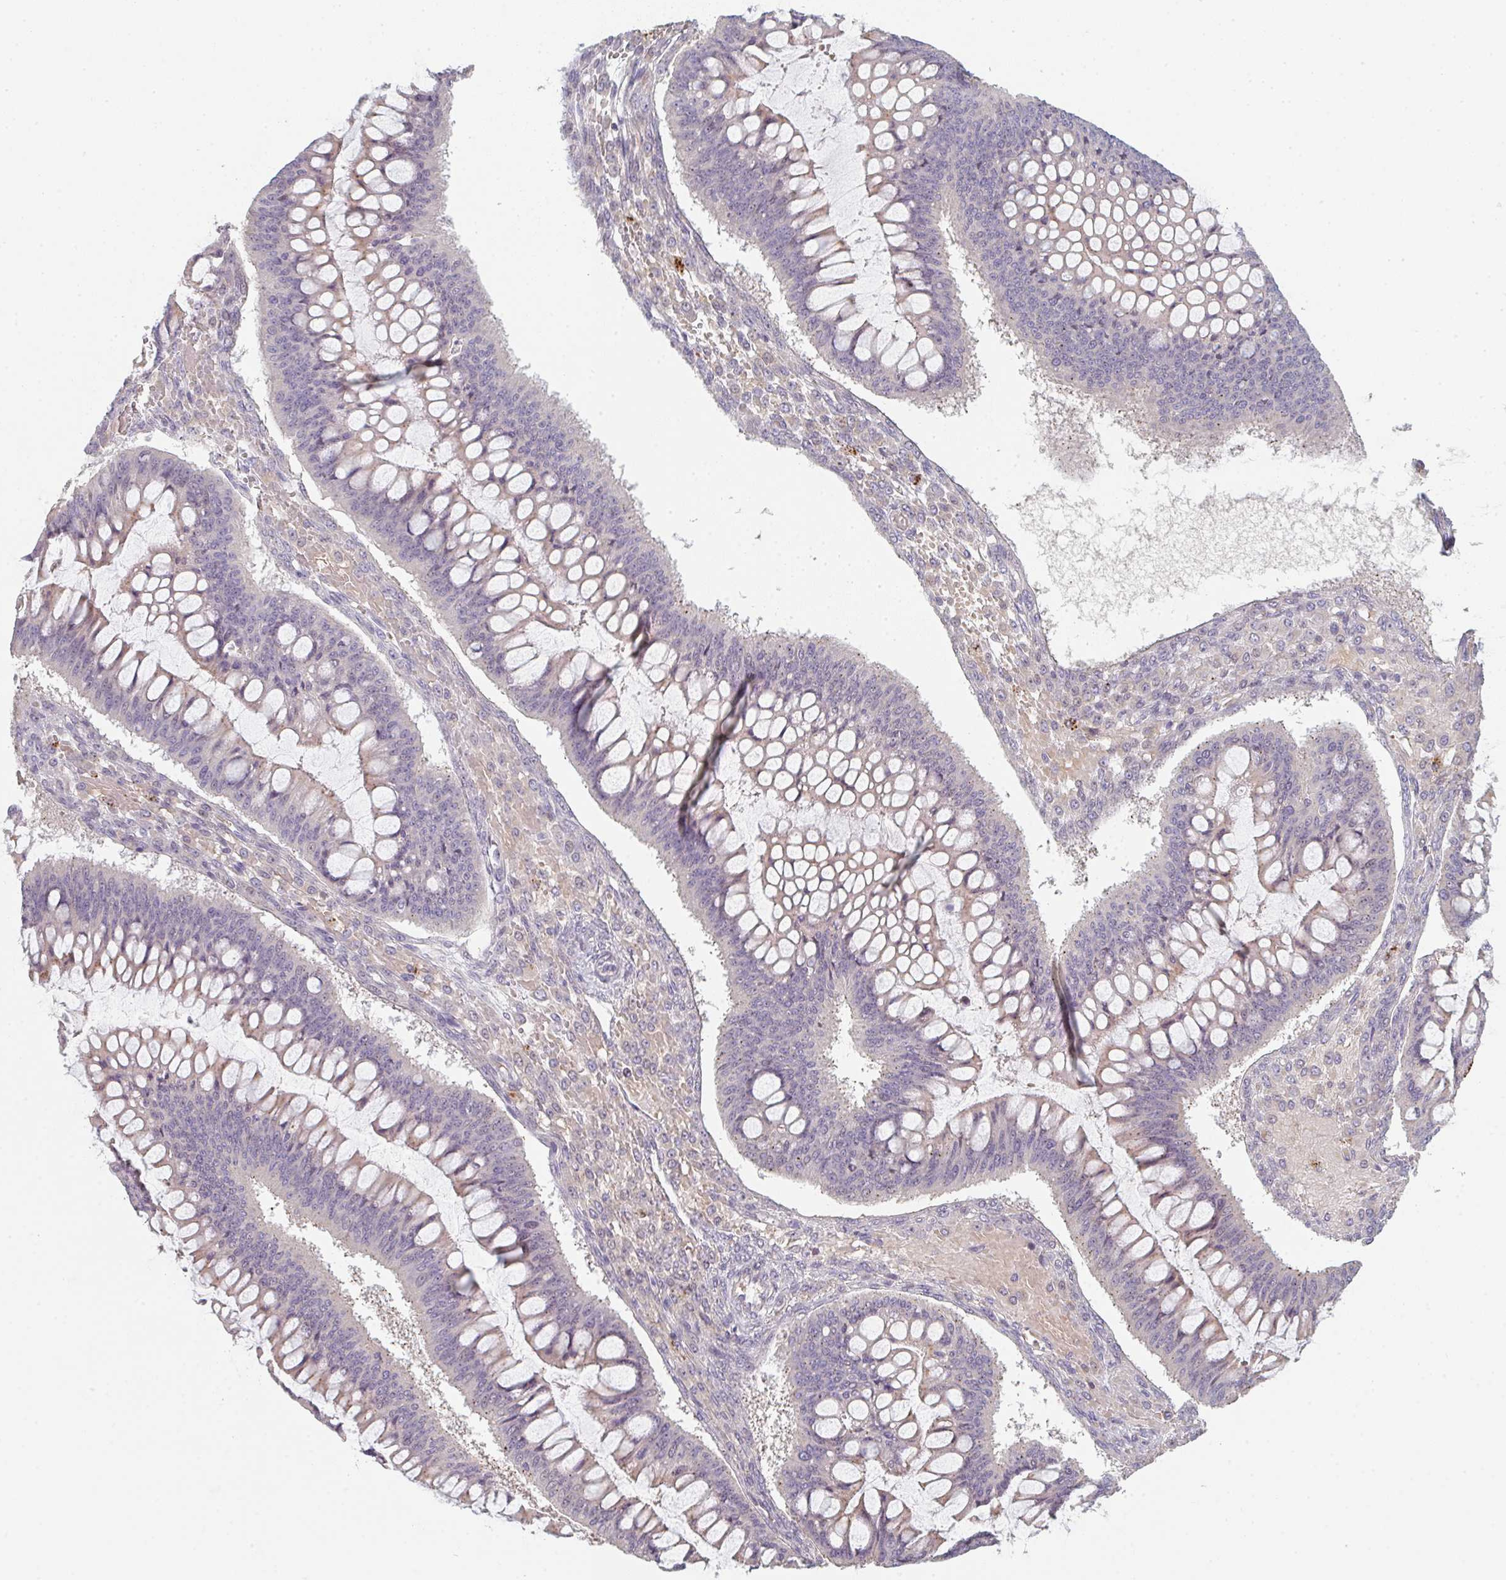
{"staining": {"intensity": "weak", "quantity": "25%-75%", "location": "cytoplasmic/membranous"}, "tissue": "ovarian cancer", "cell_type": "Tumor cells", "image_type": "cancer", "snomed": [{"axis": "morphology", "description": "Cystadenocarcinoma, mucinous, NOS"}, {"axis": "topography", "description": "Ovary"}], "caption": "Approximately 25%-75% of tumor cells in human mucinous cystadenocarcinoma (ovarian) demonstrate weak cytoplasmic/membranous protein expression as visualized by brown immunohistochemical staining.", "gene": "TMEM237", "patient": {"sex": "female", "age": 73}}